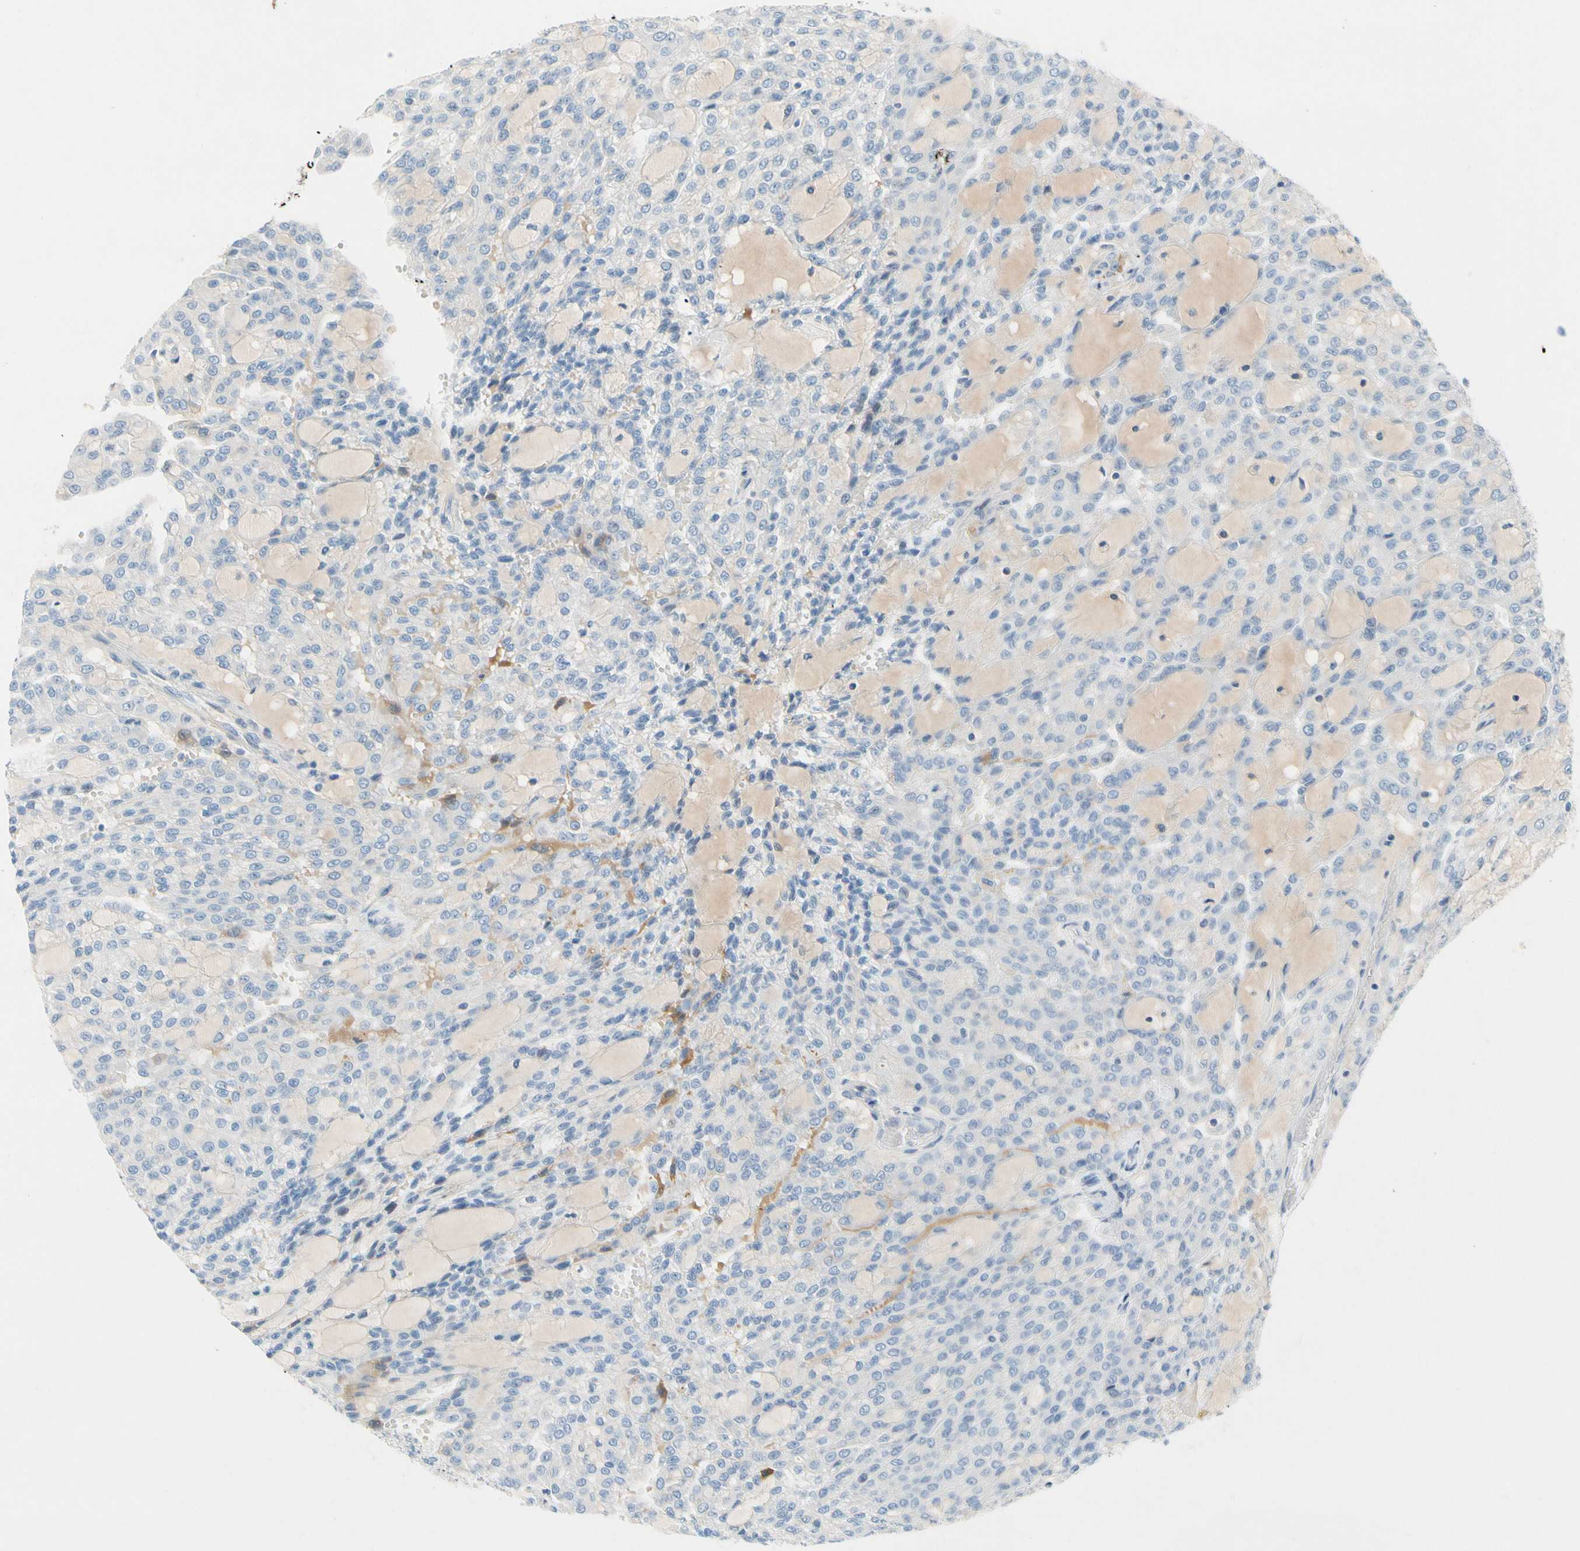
{"staining": {"intensity": "negative", "quantity": "none", "location": "none"}, "tissue": "renal cancer", "cell_type": "Tumor cells", "image_type": "cancer", "snomed": [{"axis": "morphology", "description": "Adenocarcinoma, NOS"}, {"axis": "topography", "description": "Kidney"}], "caption": "Immunohistochemical staining of human renal adenocarcinoma exhibits no significant positivity in tumor cells.", "gene": "CNDP1", "patient": {"sex": "male", "age": 63}}